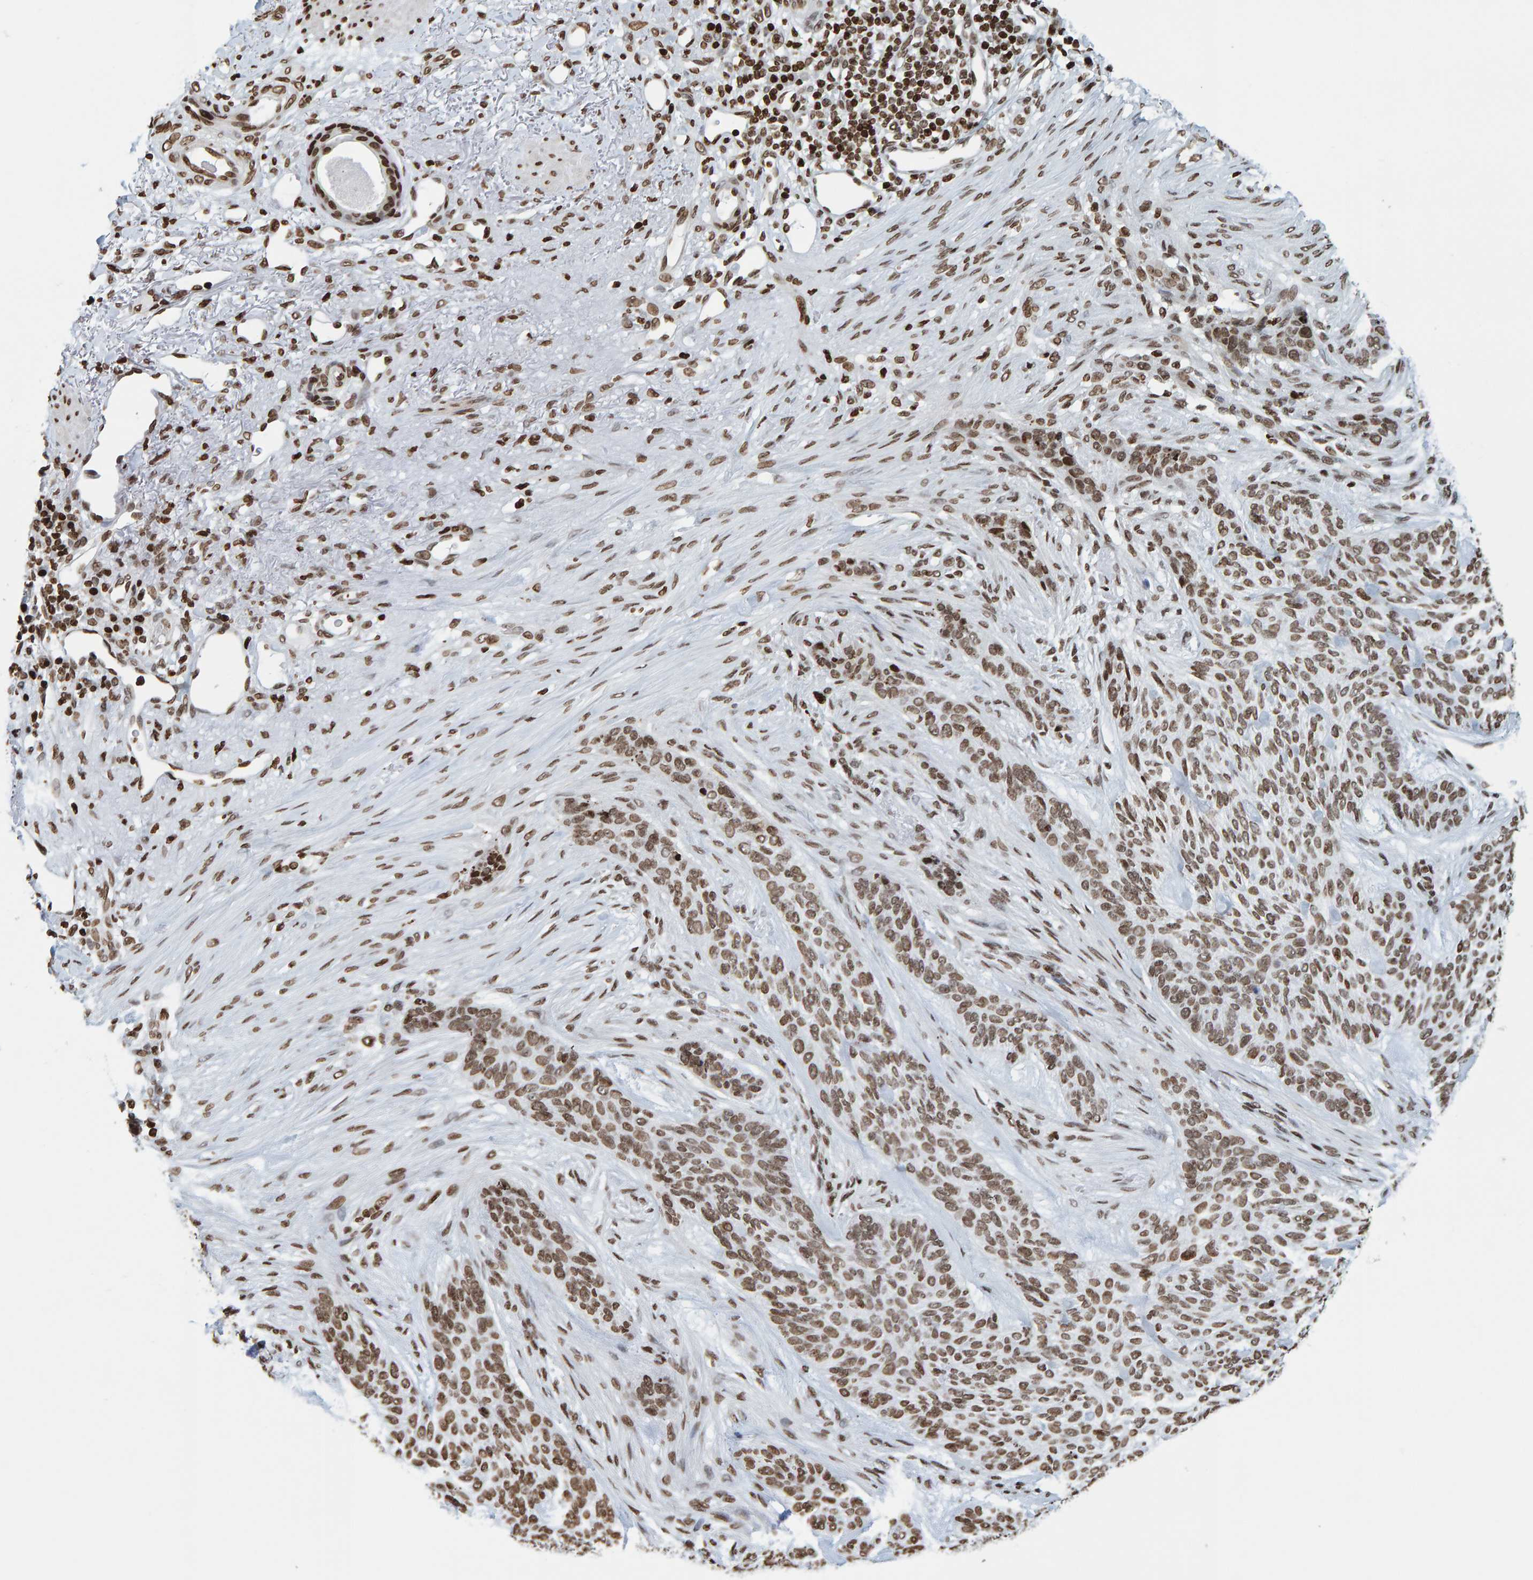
{"staining": {"intensity": "moderate", "quantity": ">75%", "location": "nuclear"}, "tissue": "skin cancer", "cell_type": "Tumor cells", "image_type": "cancer", "snomed": [{"axis": "morphology", "description": "Basal cell carcinoma"}, {"axis": "topography", "description": "Skin"}], "caption": "Human skin cancer stained with a brown dye demonstrates moderate nuclear positive staining in approximately >75% of tumor cells.", "gene": "BRF2", "patient": {"sex": "male", "age": 55}}